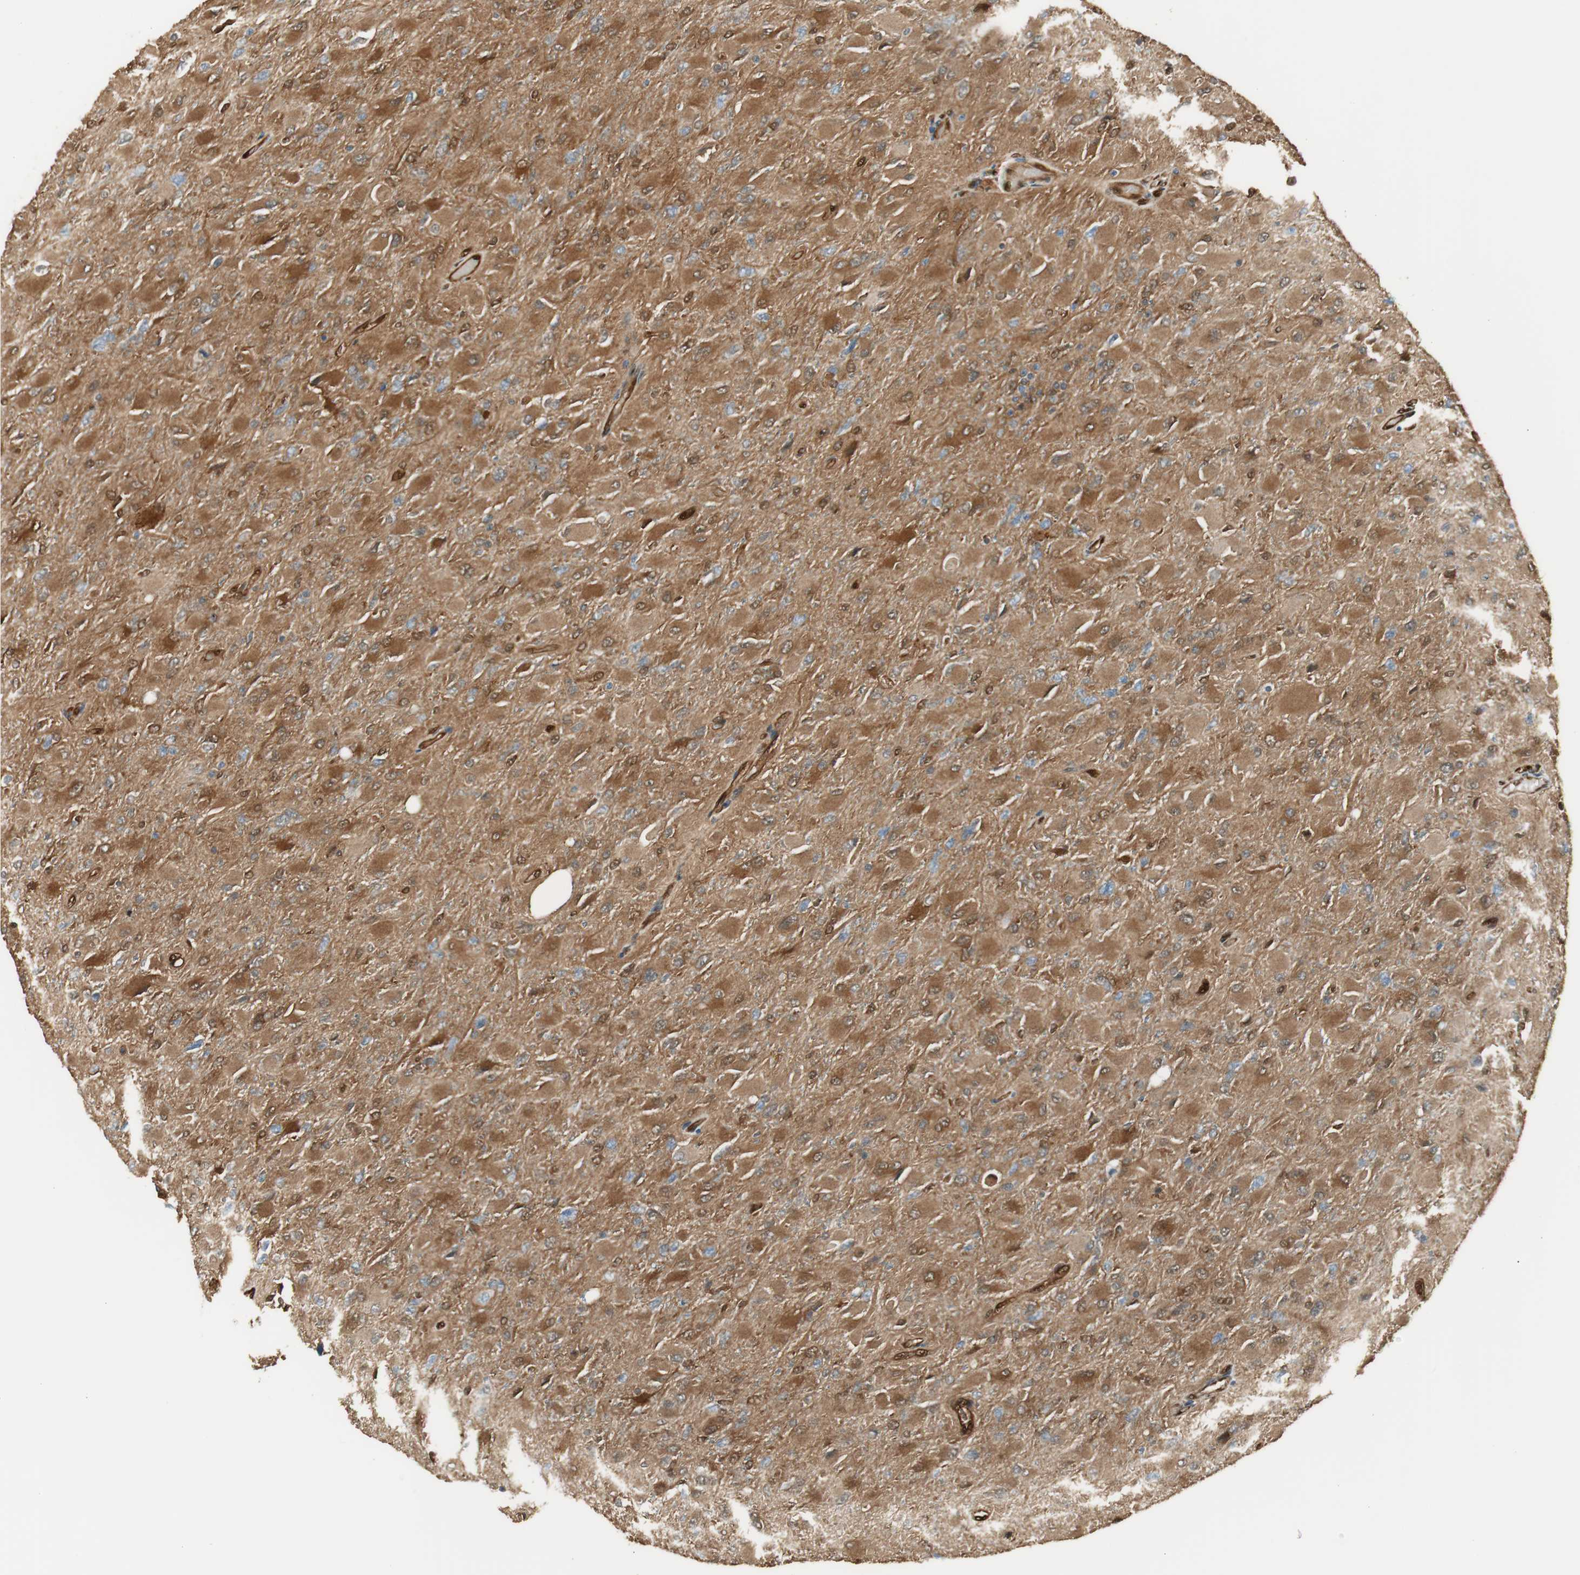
{"staining": {"intensity": "moderate", "quantity": ">75%", "location": "cytoplasmic/membranous"}, "tissue": "glioma", "cell_type": "Tumor cells", "image_type": "cancer", "snomed": [{"axis": "morphology", "description": "Glioma, malignant, High grade"}, {"axis": "topography", "description": "Cerebral cortex"}], "caption": "The histopathology image demonstrates immunohistochemical staining of high-grade glioma (malignant). There is moderate cytoplasmic/membranous staining is appreciated in about >75% of tumor cells.", "gene": "SERPINB6", "patient": {"sex": "female", "age": 36}}